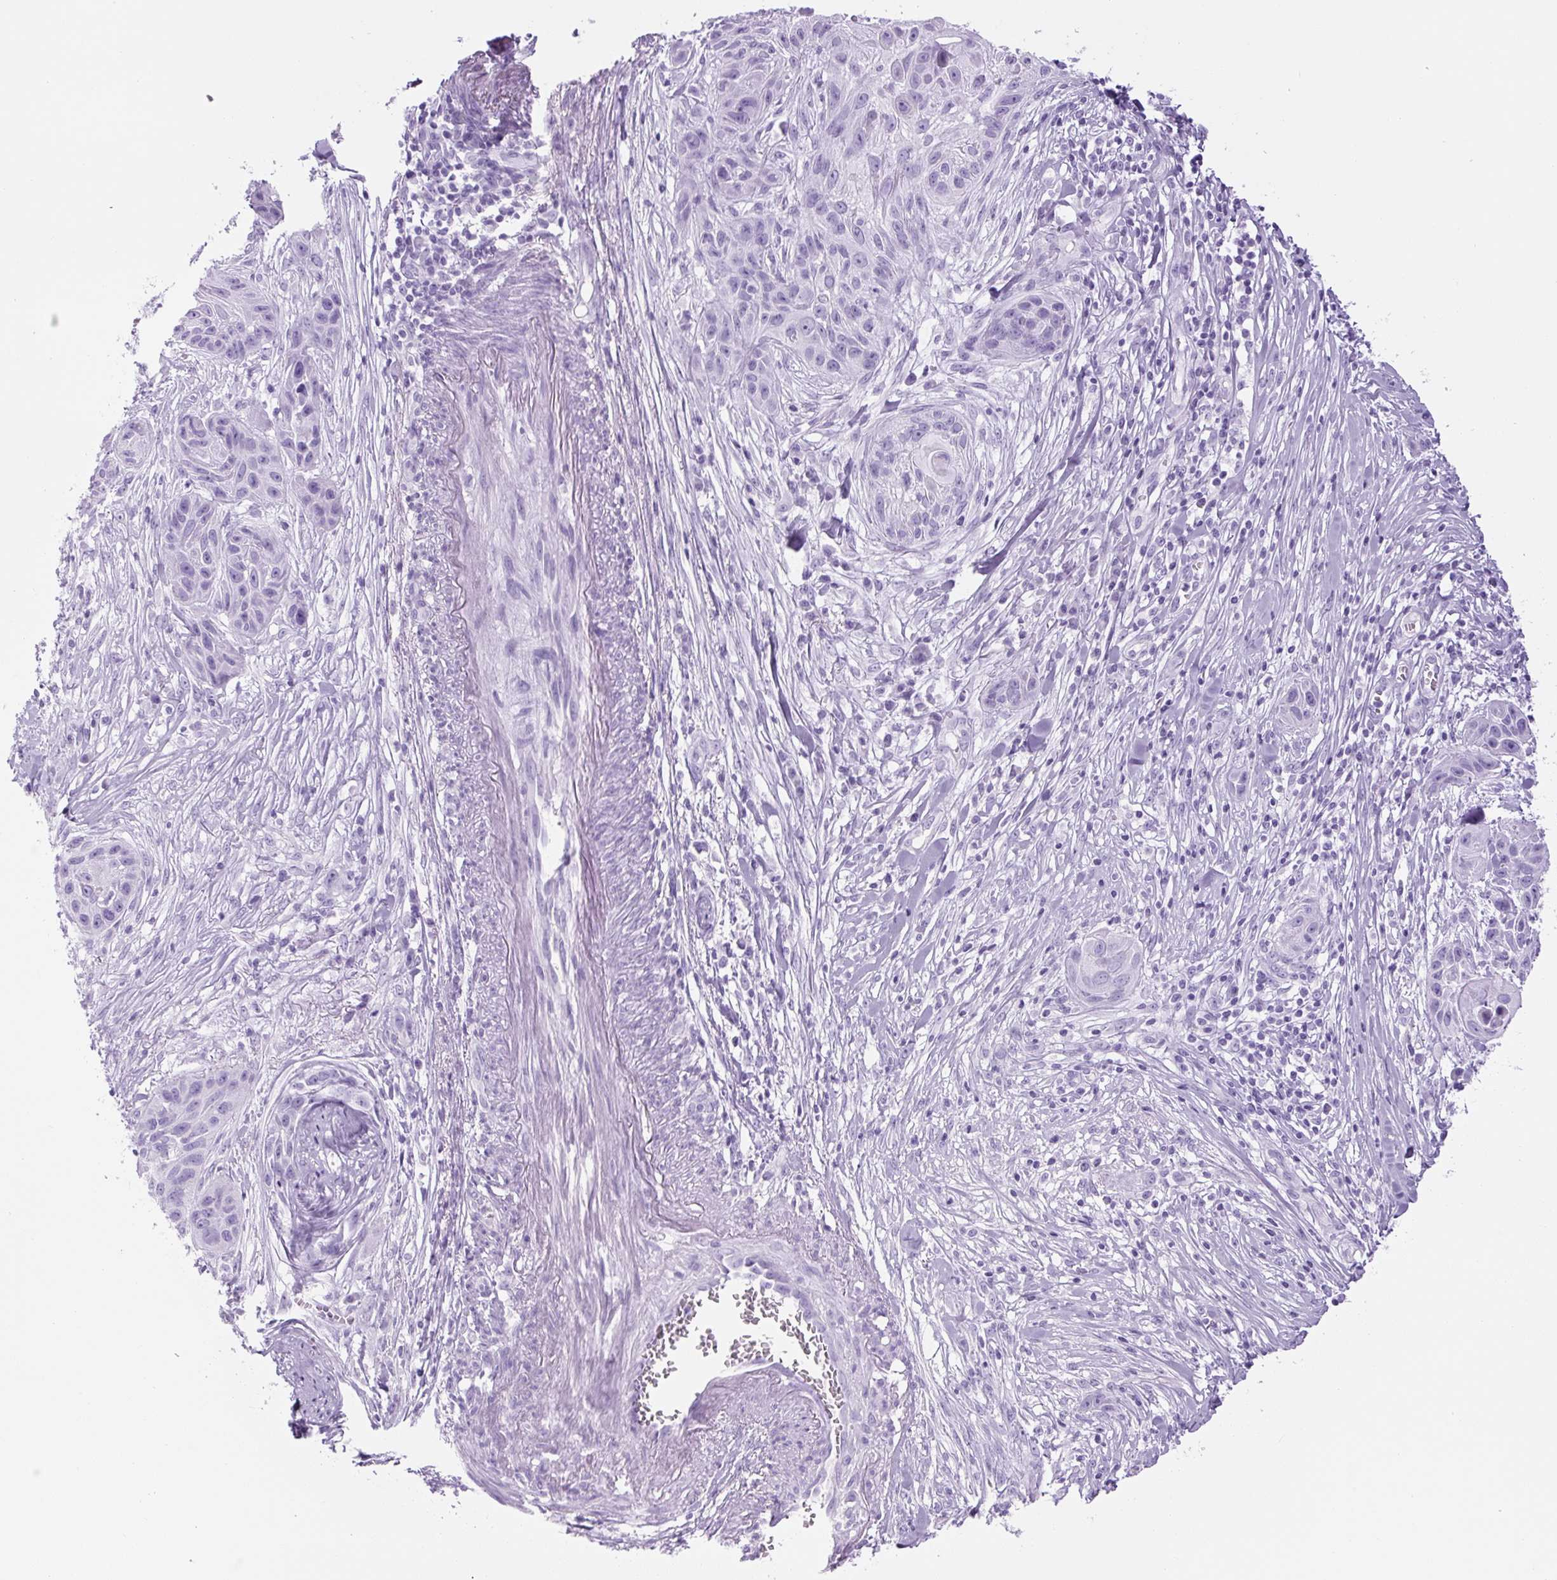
{"staining": {"intensity": "negative", "quantity": "none", "location": "none"}, "tissue": "skin cancer", "cell_type": "Tumor cells", "image_type": "cancer", "snomed": [{"axis": "morphology", "description": "Squamous cell carcinoma, NOS"}, {"axis": "topography", "description": "Skin"}, {"axis": "topography", "description": "Vulva"}], "caption": "The image shows no significant staining in tumor cells of skin cancer (squamous cell carcinoma).", "gene": "RSPO4", "patient": {"sex": "female", "age": 83}}